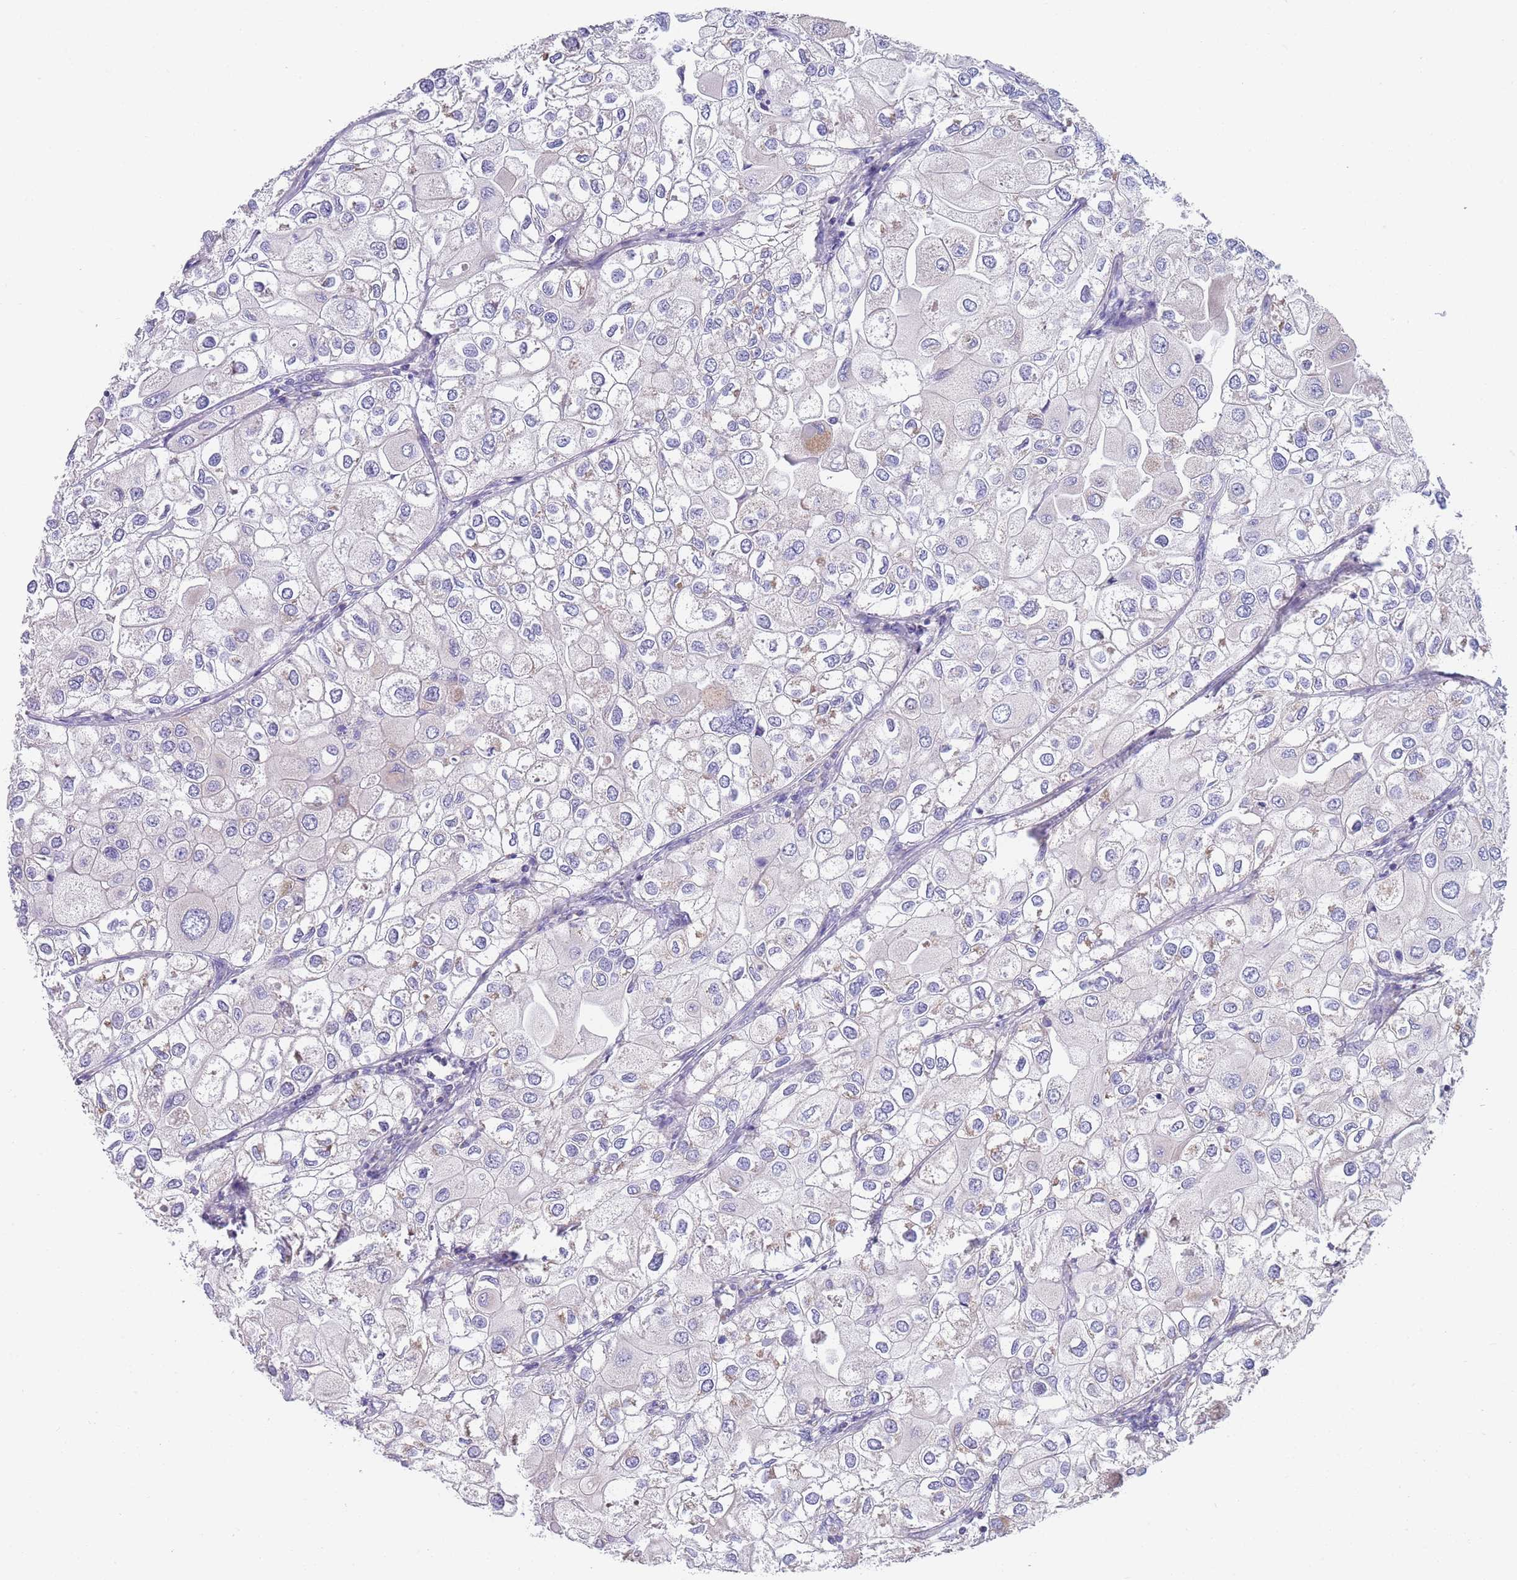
{"staining": {"intensity": "negative", "quantity": "none", "location": "none"}, "tissue": "urothelial cancer", "cell_type": "Tumor cells", "image_type": "cancer", "snomed": [{"axis": "morphology", "description": "Urothelial carcinoma, High grade"}, {"axis": "topography", "description": "Urinary bladder"}], "caption": "Tumor cells are negative for brown protein staining in high-grade urothelial carcinoma. The staining is performed using DAB brown chromogen with nuclei counter-stained in using hematoxylin.", "gene": "PWWP3A", "patient": {"sex": "male", "age": 64}}